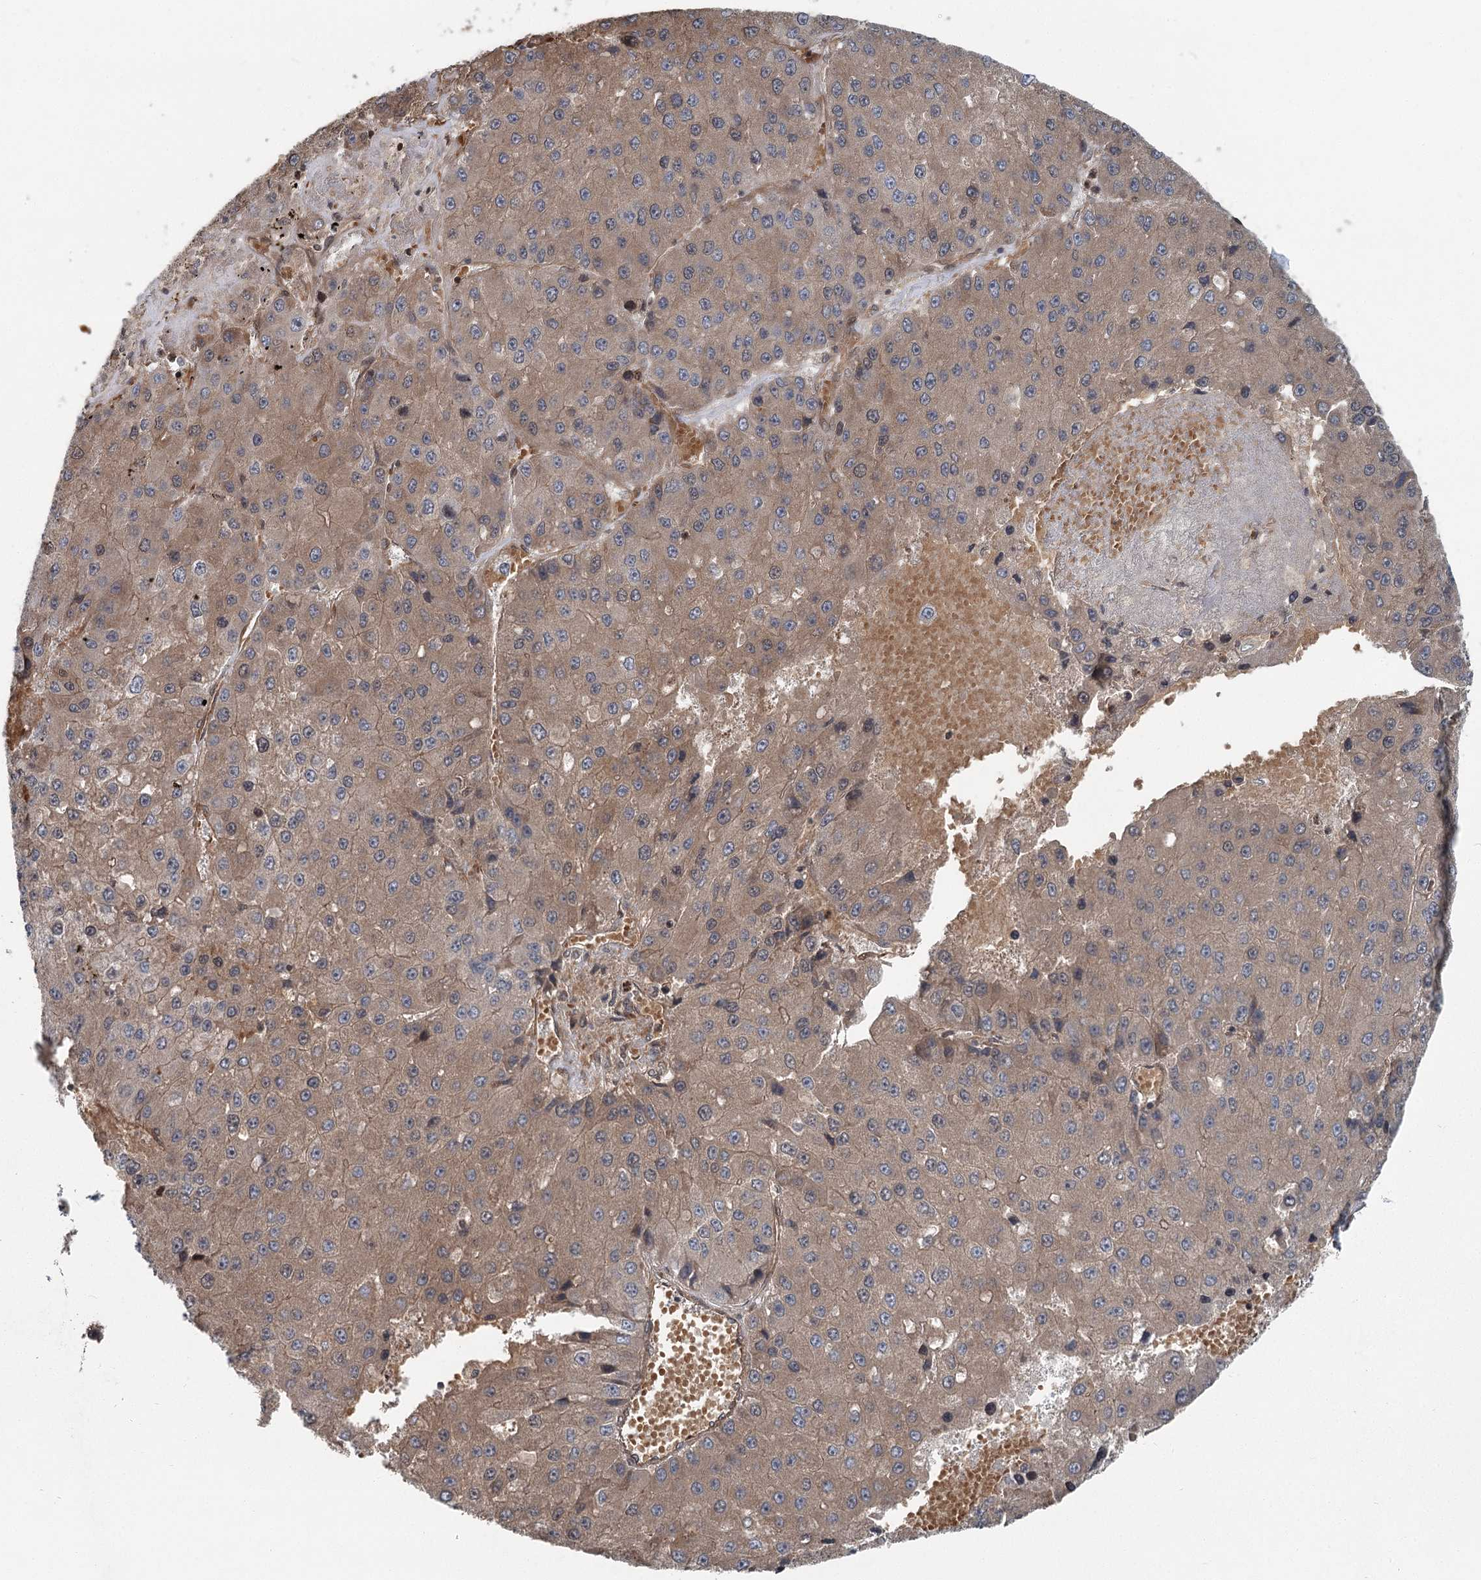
{"staining": {"intensity": "moderate", "quantity": "25%-75%", "location": "cytoplasmic/membranous"}, "tissue": "liver cancer", "cell_type": "Tumor cells", "image_type": "cancer", "snomed": [{"axis": "morphology", "description": "Carcinoma, Hepatocellular, NOS"}, {"axis": "topography", "description": "Liver"}], "caption": "Liver cancer tissue displays moderate cytoplasmic/membranous staining in approximately 25%-75% of tumor cells", "gene": "IQSEC1", "patient": {"sex": "female", "age": 73}}